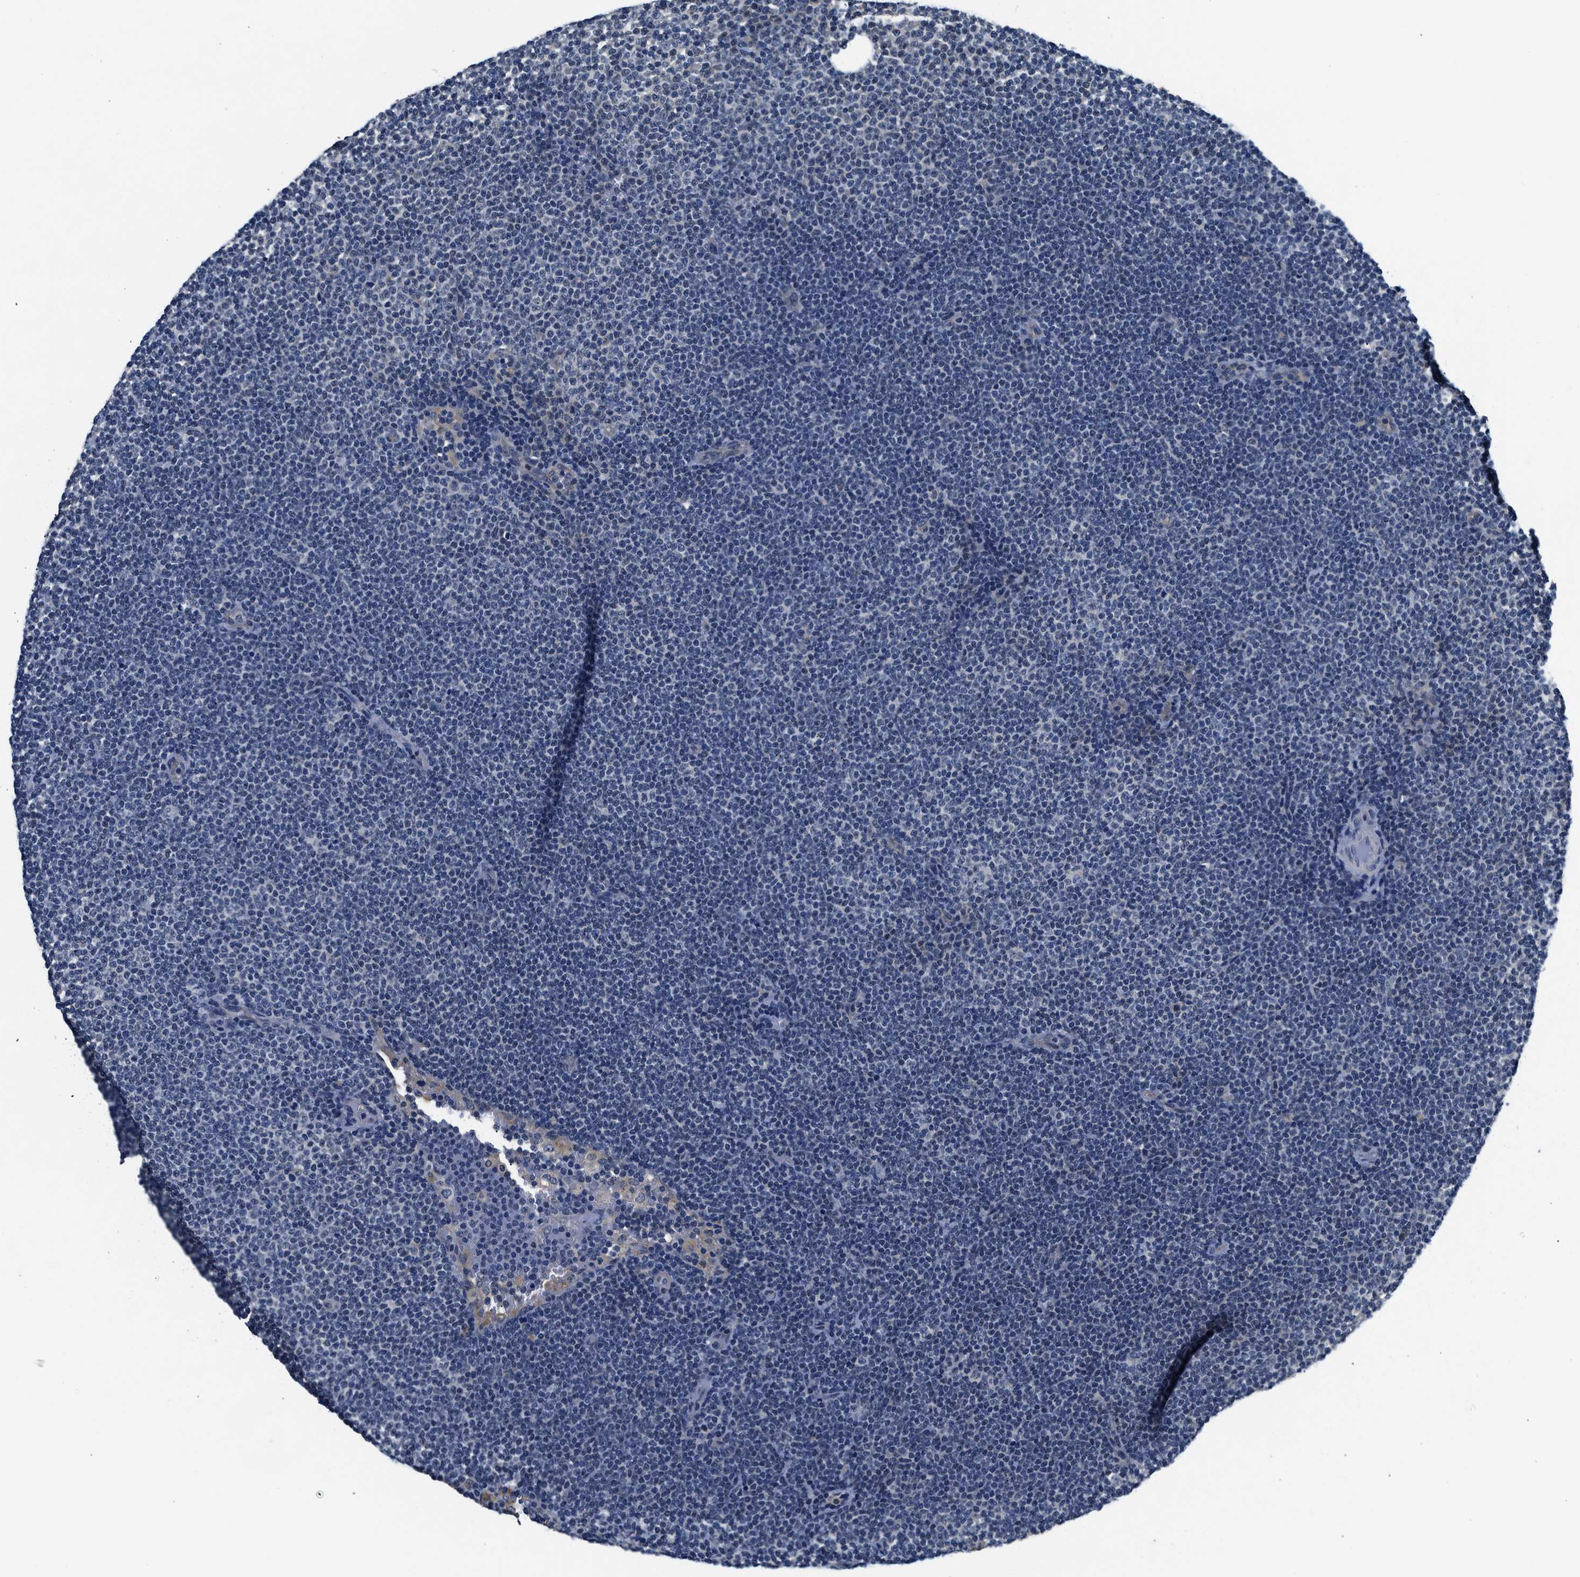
{"staining": {"intensity": "negative", "quantity": "none", "location": "none"}, "tissue": "lymphoma", "cell_type": "Tumor cells", "image_type": "cancer", "snomed": [{"axis": "morphology", "description": "Malignant lymphoma, non-Hodgkin's type, Low grade"}, {"axis": "topography", "description": "Lymph node"}], "caption": "Malignant lymphoma, non-Hodgkin's type (low-grade) stained for a protein using IHC demonstrates no staining tumor cells.", "gene": "NIBAN2", "patient": {"sex": "female", "age": 53}}